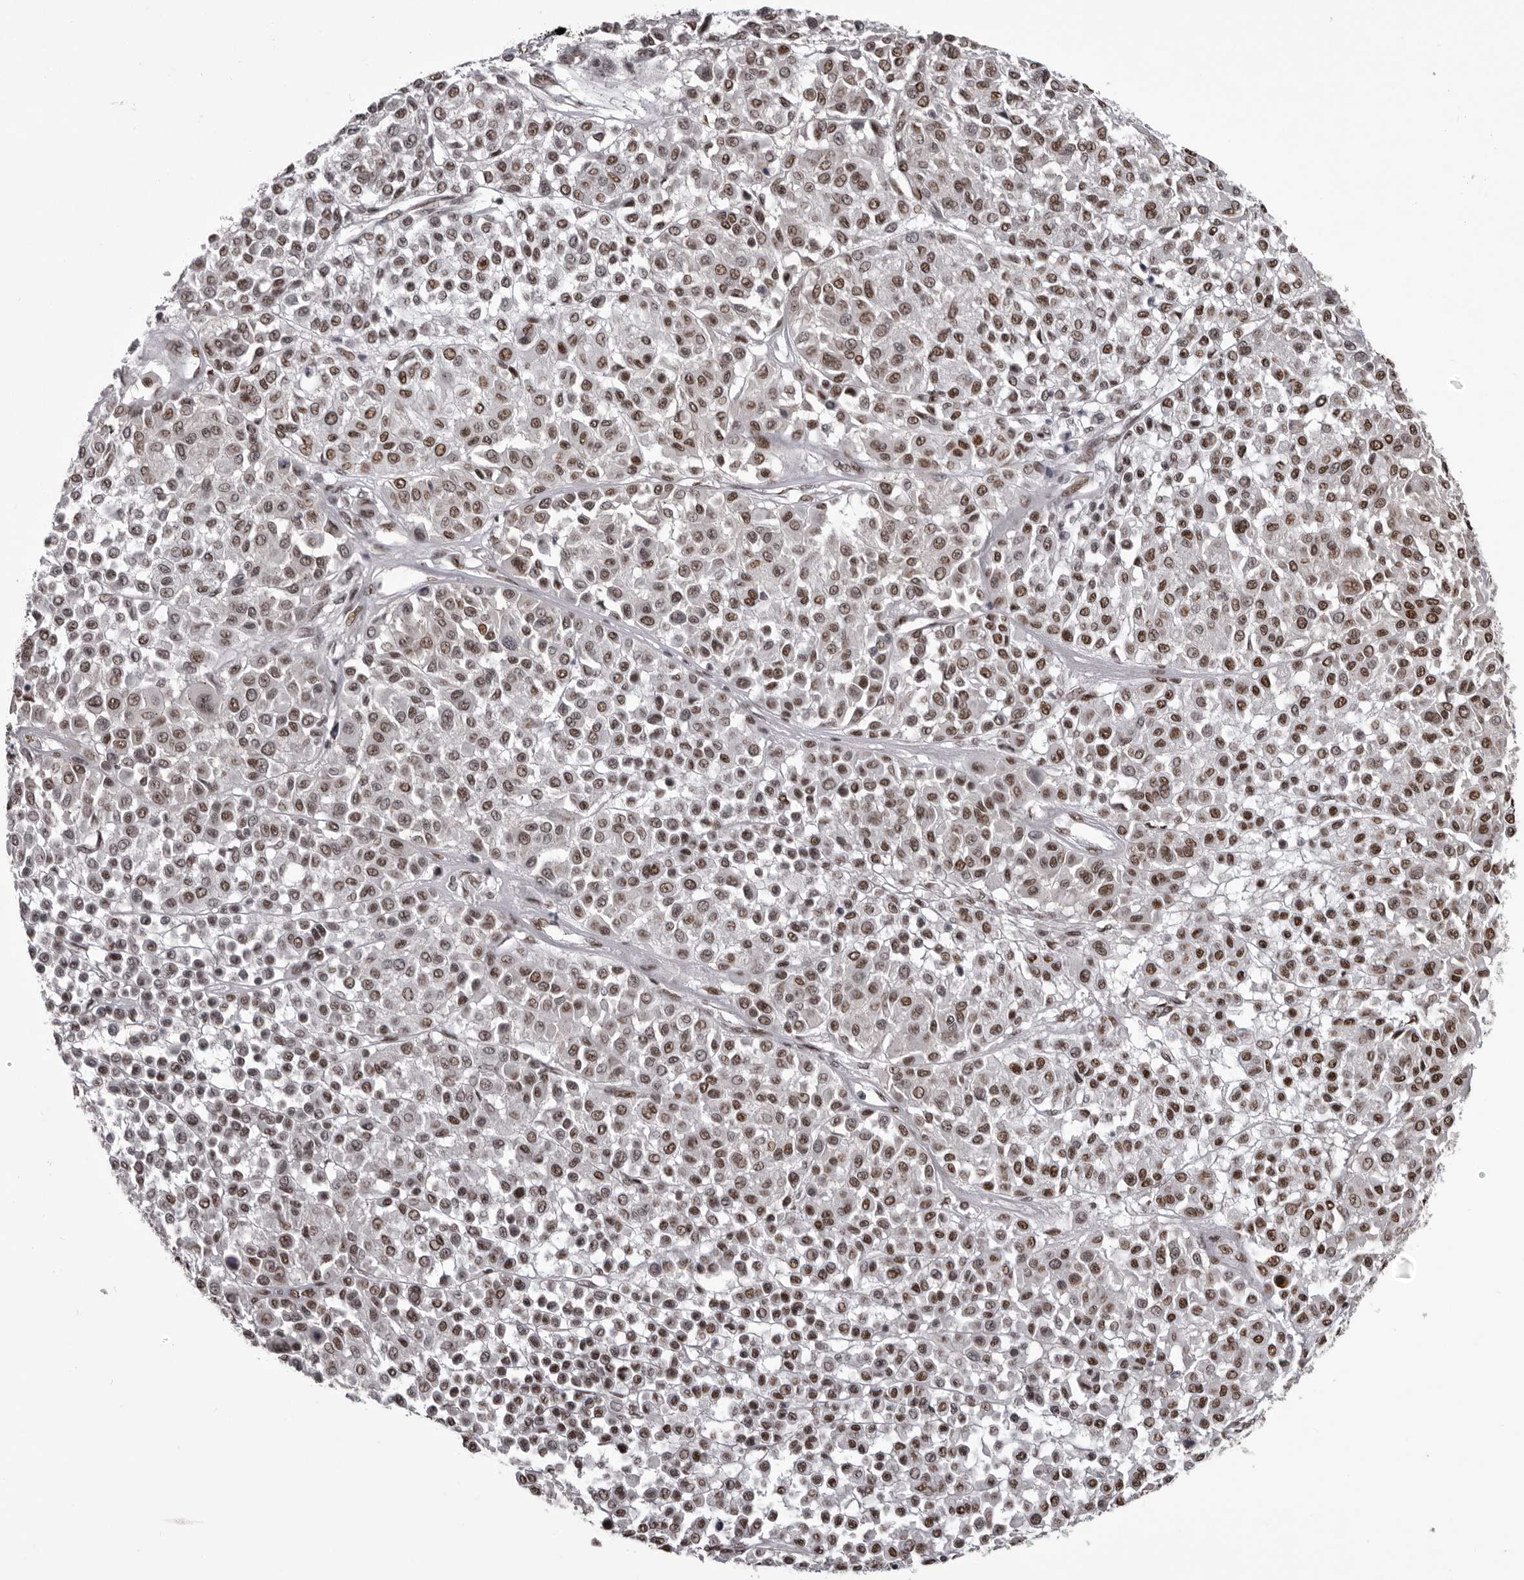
{"staining": {"intensity": "moderate", "quantity": ">75%", "location": "nuclear"}, "tissue": "melanoma", "cell_type": "Tumor cells", "image_type": "cancer", "snomed": [{"axis": "morphology", "description": "Malignant melanoma, Metastatic site"}, {"axis": "topography", "description": "Soft tissue"}], "caption": "IHC staining of melanoma, which exhibits medium levels of moderate nuclear staining in about >75% of tumor cells indicating moderate nuclear protein staining. The staining was performed using DAB (3,3'-diaminobenzidine) (brown) for protein detection and nuclei were counterstained in hematoxylin (blue).", "gene": "NUMA1", "patient": {"sex": "male", "age": 41}}